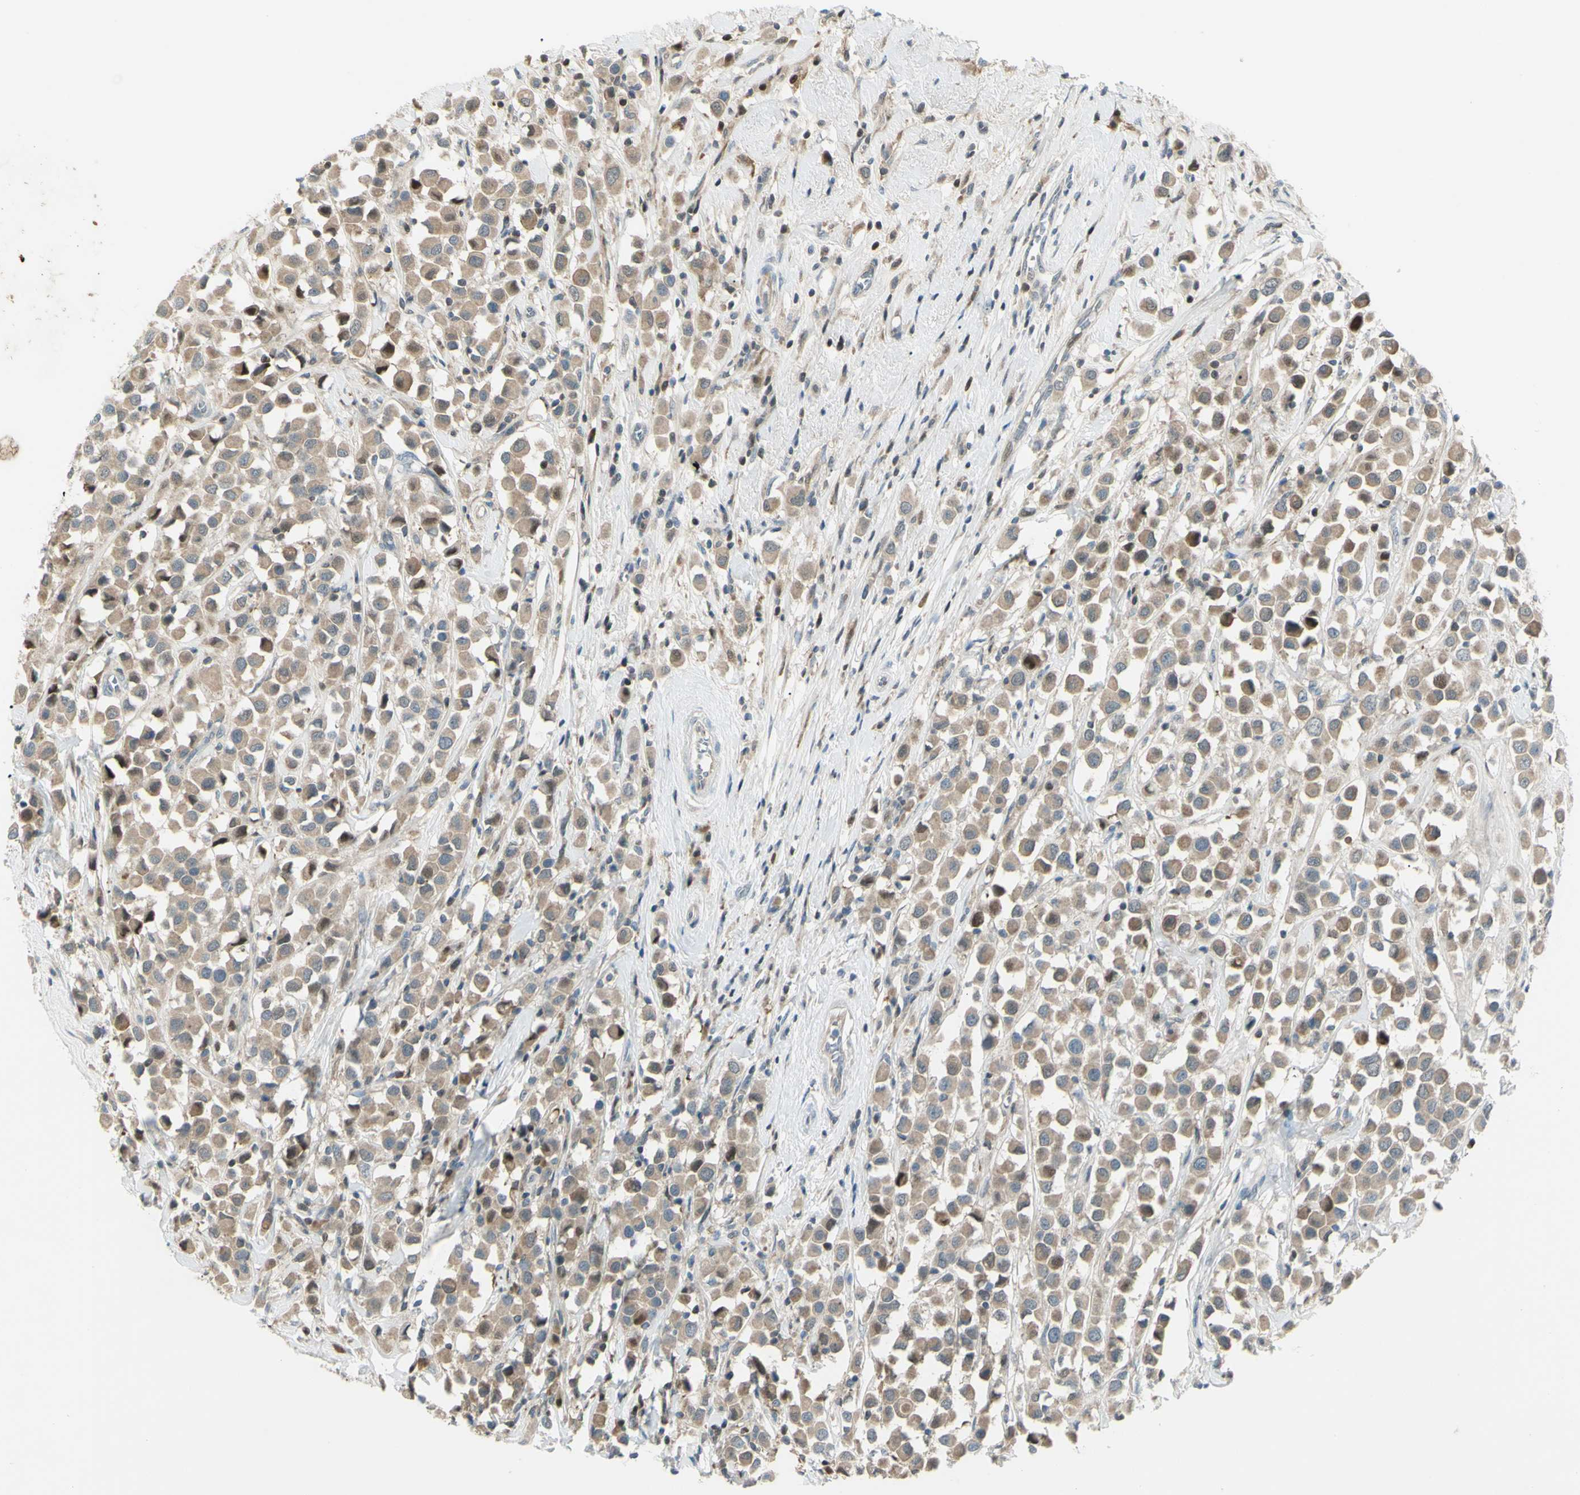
{"staining": {"intensity": "weak", "quantity": ">75%", "location": "cytoplasmic/membranous"}, "tissue": "breast cancer", "cell_type": "Tumor cells", "image_type": "cancer", "snomed": [{"axis": "morphology", "description": "Duct carcinoma"}, {"axis": "topography", "description": "Breast"}], "caption": "This photomicrograph exhibits immunohistochemistry (IHC) staining of breast infiltrating ductal carcinoma, with low weak cytoplasmic/membranous expression in about >75% of tumor cells.", "gene": "C1orf159", "patient": {"sex": "female", "age": 61}}